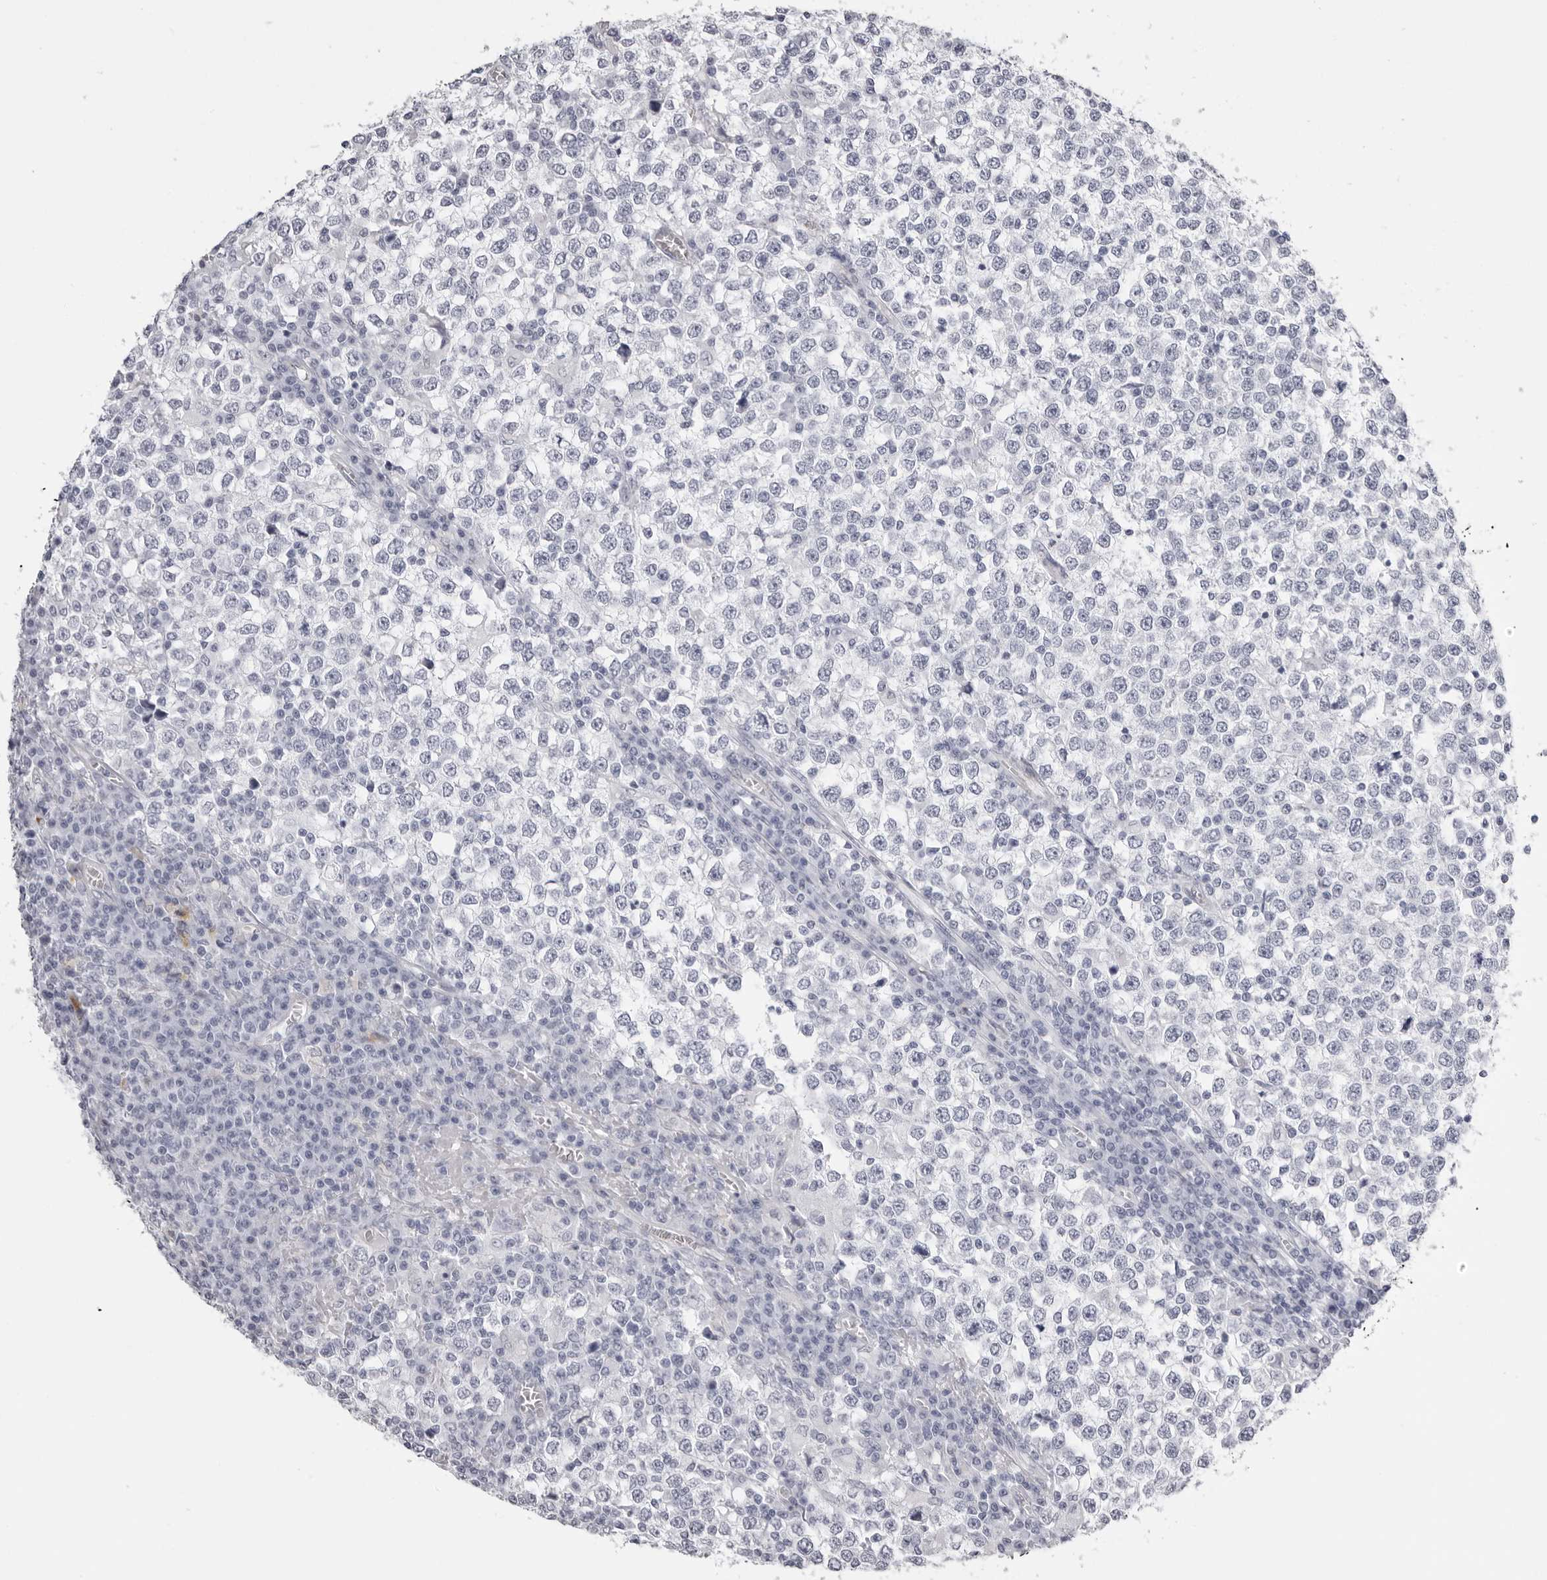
{"staining": {"intensity": "negative", "quantity": "none", "location": "none"}, "tissue": "testis cancer", "cell_type": "Tumor cells", "image_type": "cancer", "snomed": [{"axis": "morphology", "description": "Seminoma, NOS"}, {"axis": "topography", "description": "Testis"}], "caption": "This is an IHC micrograph of testis cancer. There is no staining in tumor cells.", "gene": "RHO", "patient": {"sex": "male", "age": 65}}